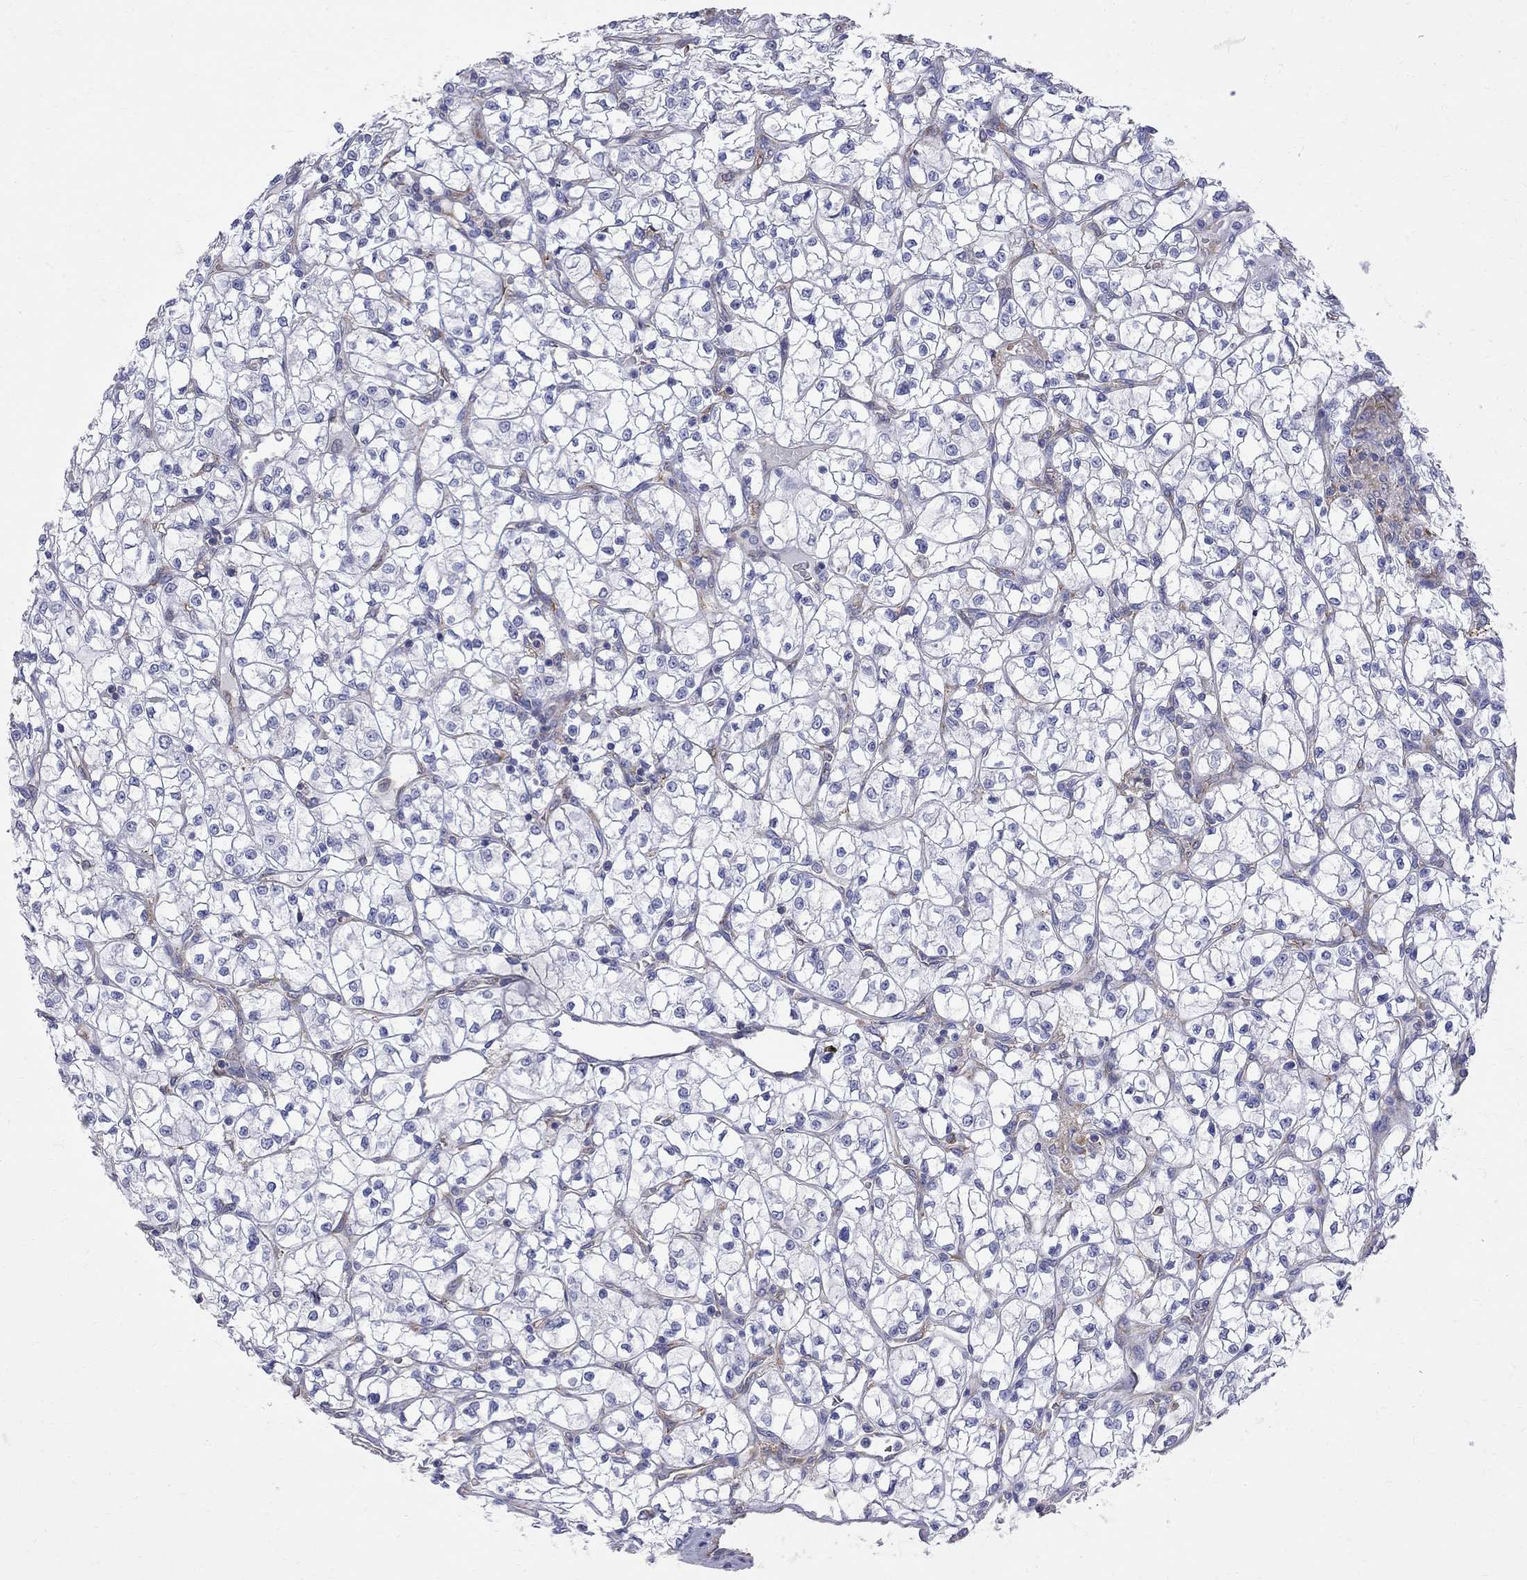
{"staining": {"intensity": "negative", "quantity": "none", "location": "none"}, "tissue": "renal cancer", "cell_type": "Tumor cells", "image_type": "cancer", "snomed": [{"axis": "morphology", "description": "Adenocarcinoma, NOS"}, {"axis": "topography", "description": "Kidney"}], "caption": "Immunohistochemical staining of human renal cancer (adenocarcinoma) shows no significant staining in tumor cells.", "gene": "ABI3", "patient": {"sex": "female", "age": 64}}